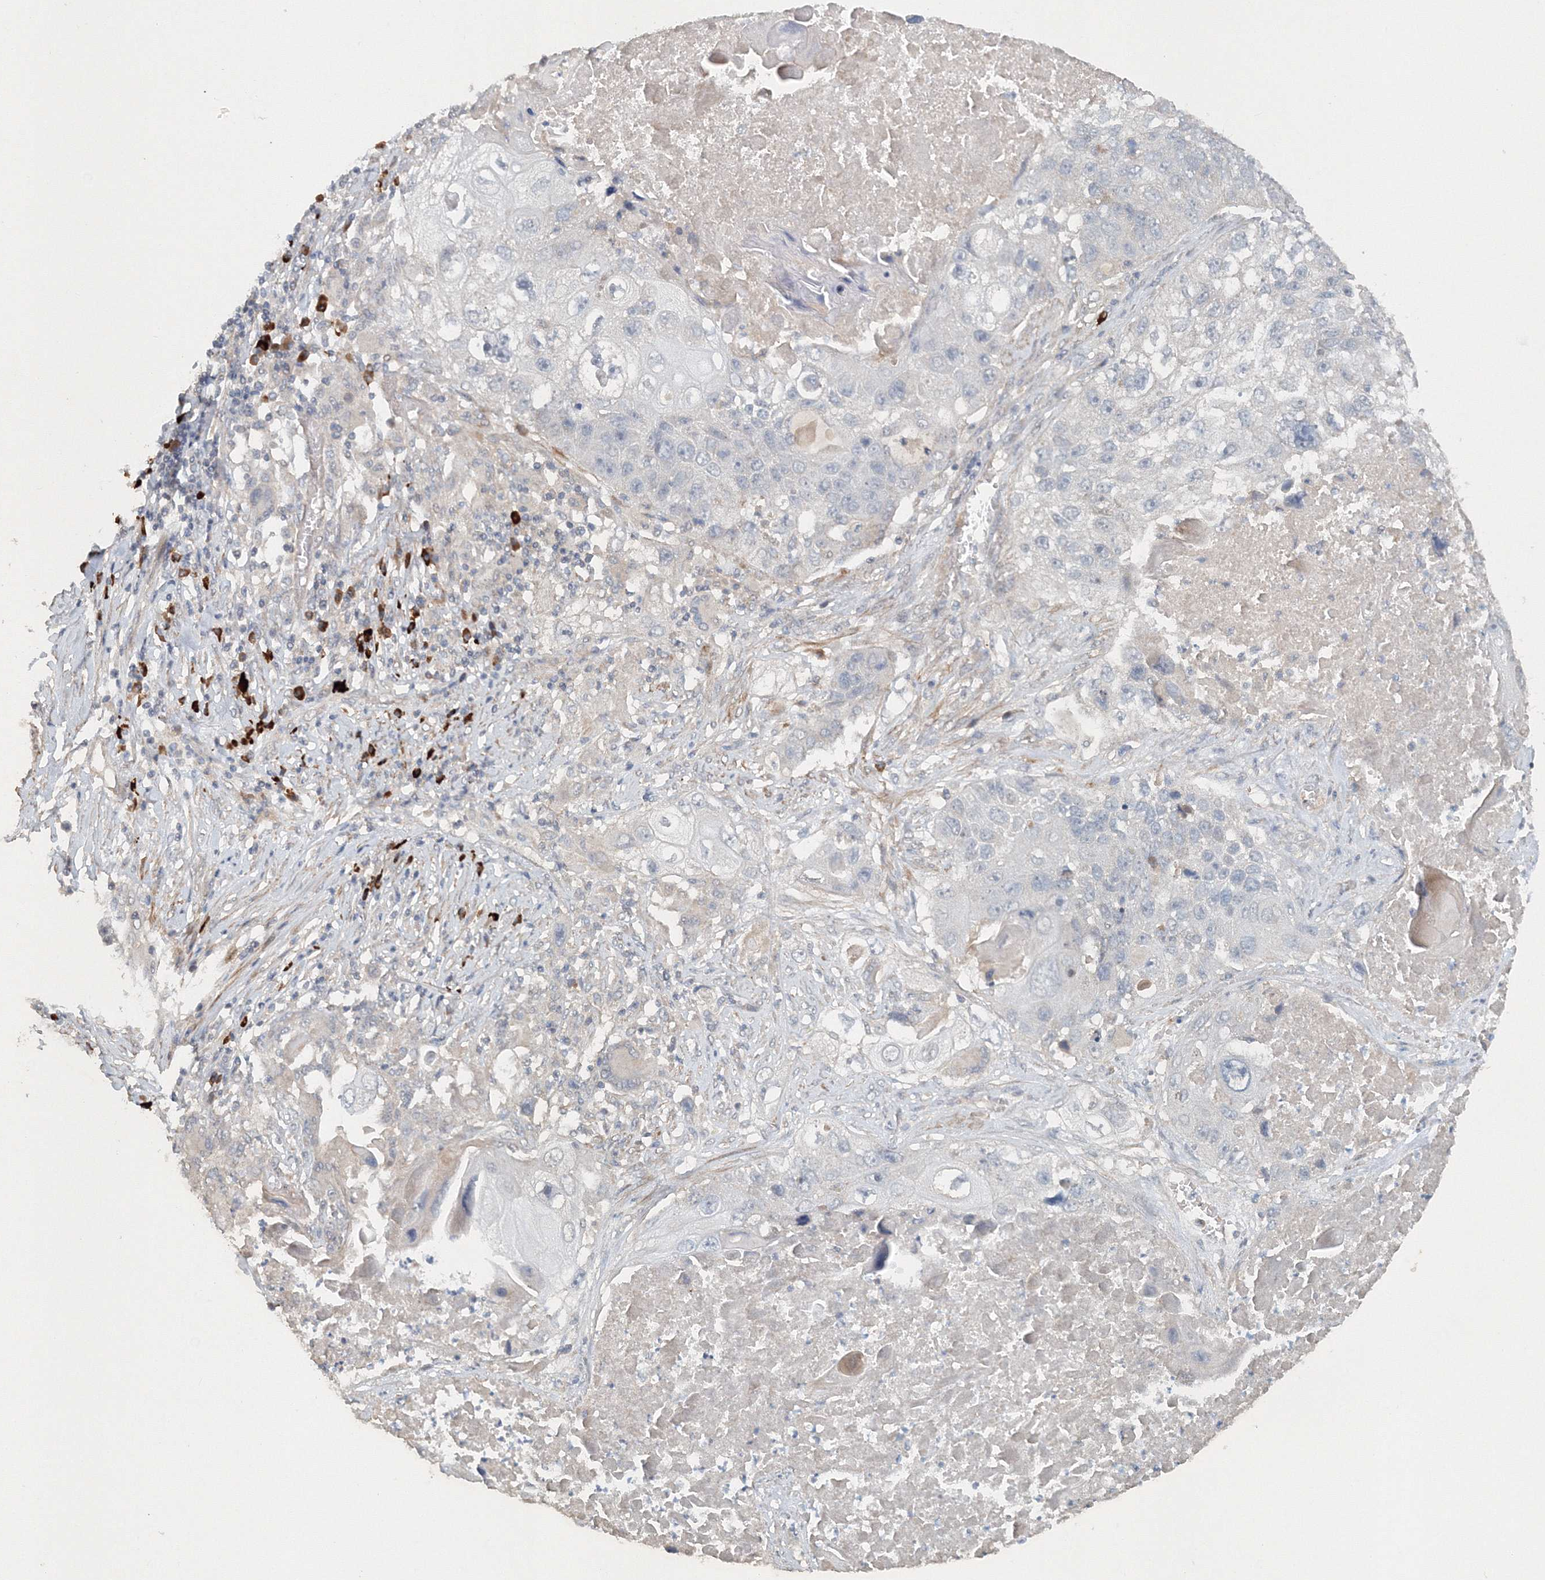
{"staining": {"intensity": "negative", "quantity": "none", "location": "none"}, "tissue": "lung cancer", "cell_type": "Tumor cells", "image_type": "cancer", "snomed": [{"axis": "morphology", "description": "Squamous cell carcinoma, NOS"}, {"axis": "topography", "description": "Lung"}], "caption": "Squamous cell carcinoma (lung) was stained to show a protein in brown. There is no significant positivity in tumor cells.", "gene": "NALF2", "patient": {"sex": "male", "age": 61}}